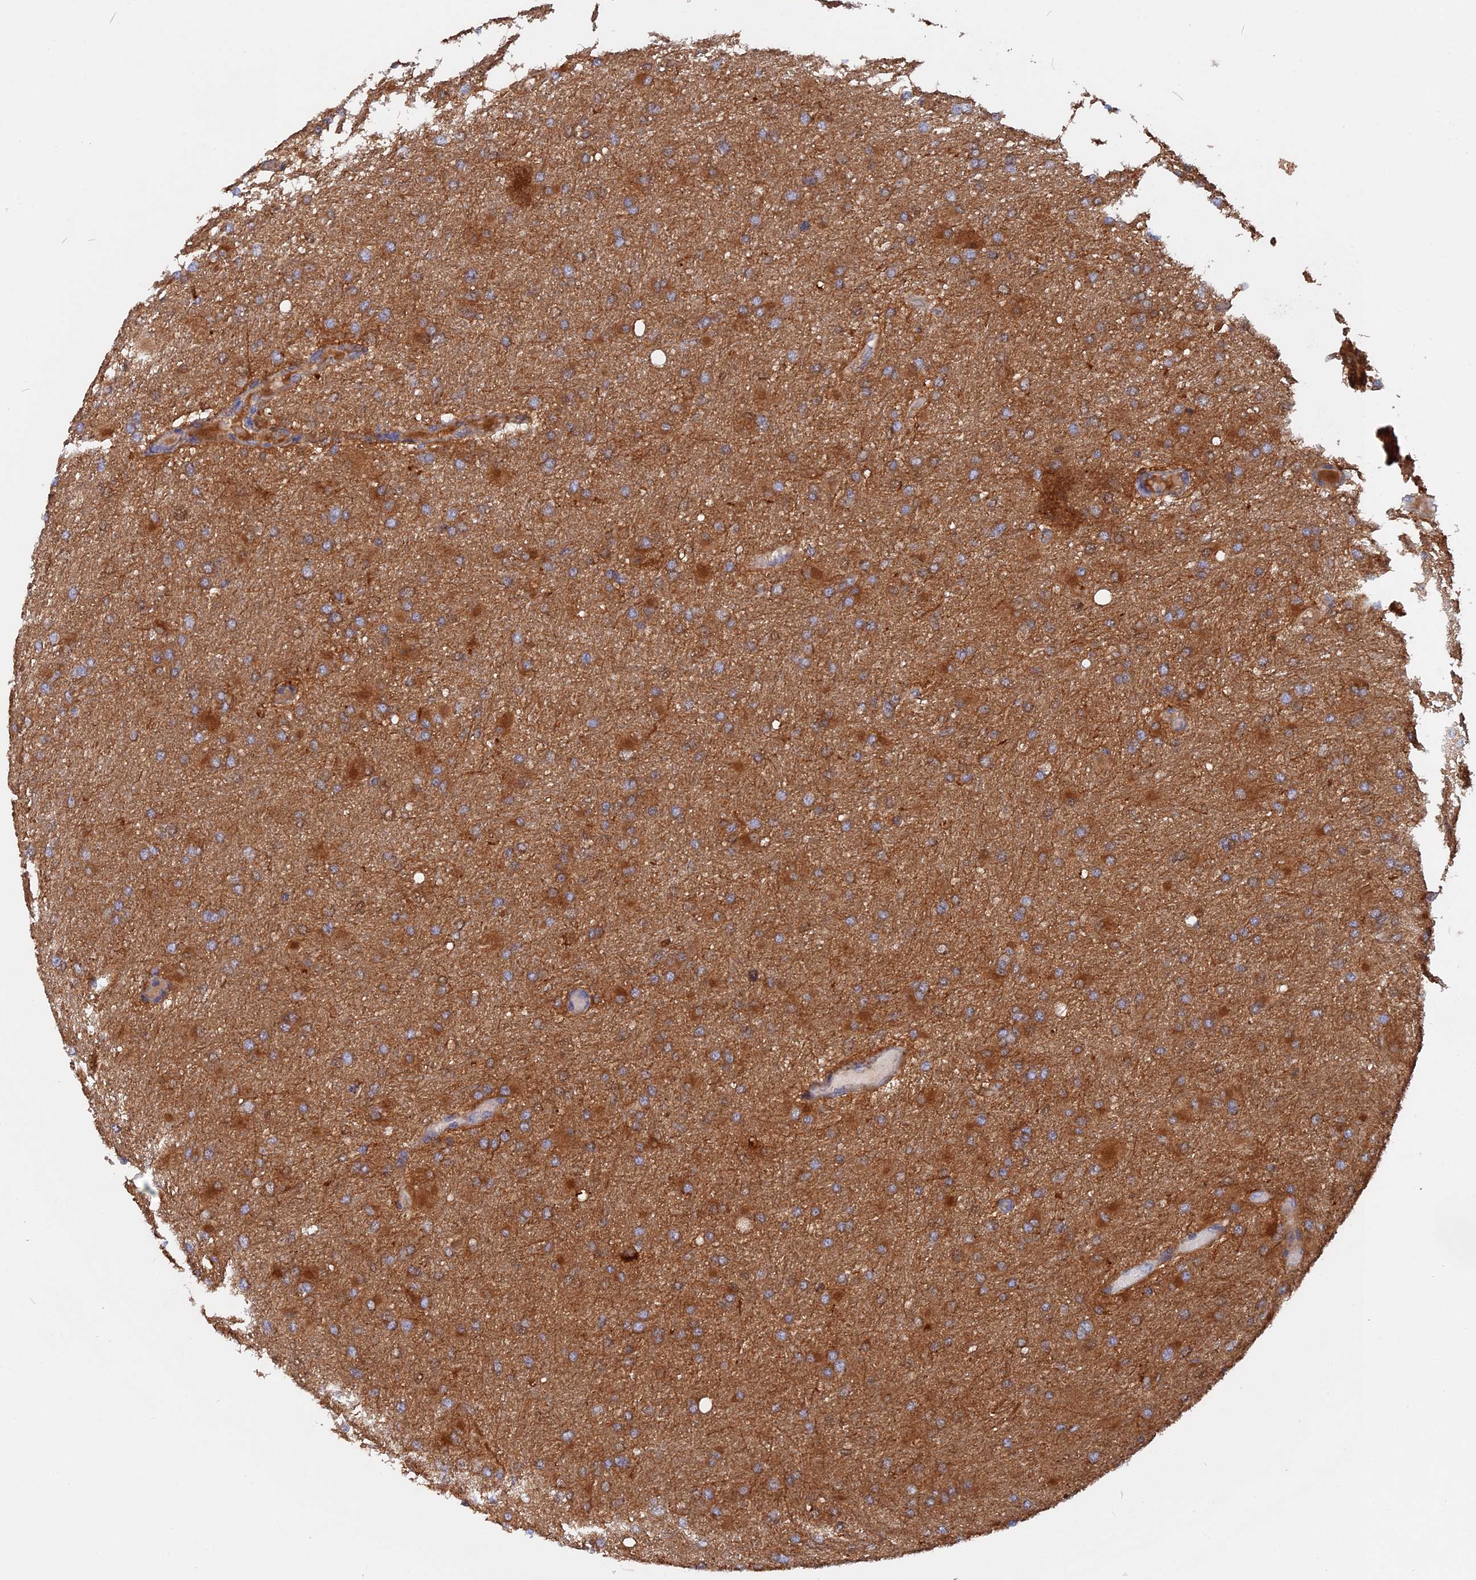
{"staining": {"intensity": "strong", "quantity": ">75%", "location": "cytoplasmic/membranous"}, "tissue": "glioma", "cell_type": "Tumor cells", "image_type": "cancer", "snomed": [{"axis": "morphology", "description": "Glioma, malignant, High grade"}, {"axis": "topography", "description": "Cerebral cortex"}], "caption": "Approximately >75% of tumor cells in glioma display strong cytoplasmic/membranous protein staining as visualized by brown immunohistochemical staining.", "gene": "BLVRA", "patient": {"sex": "female", "age": 36}}